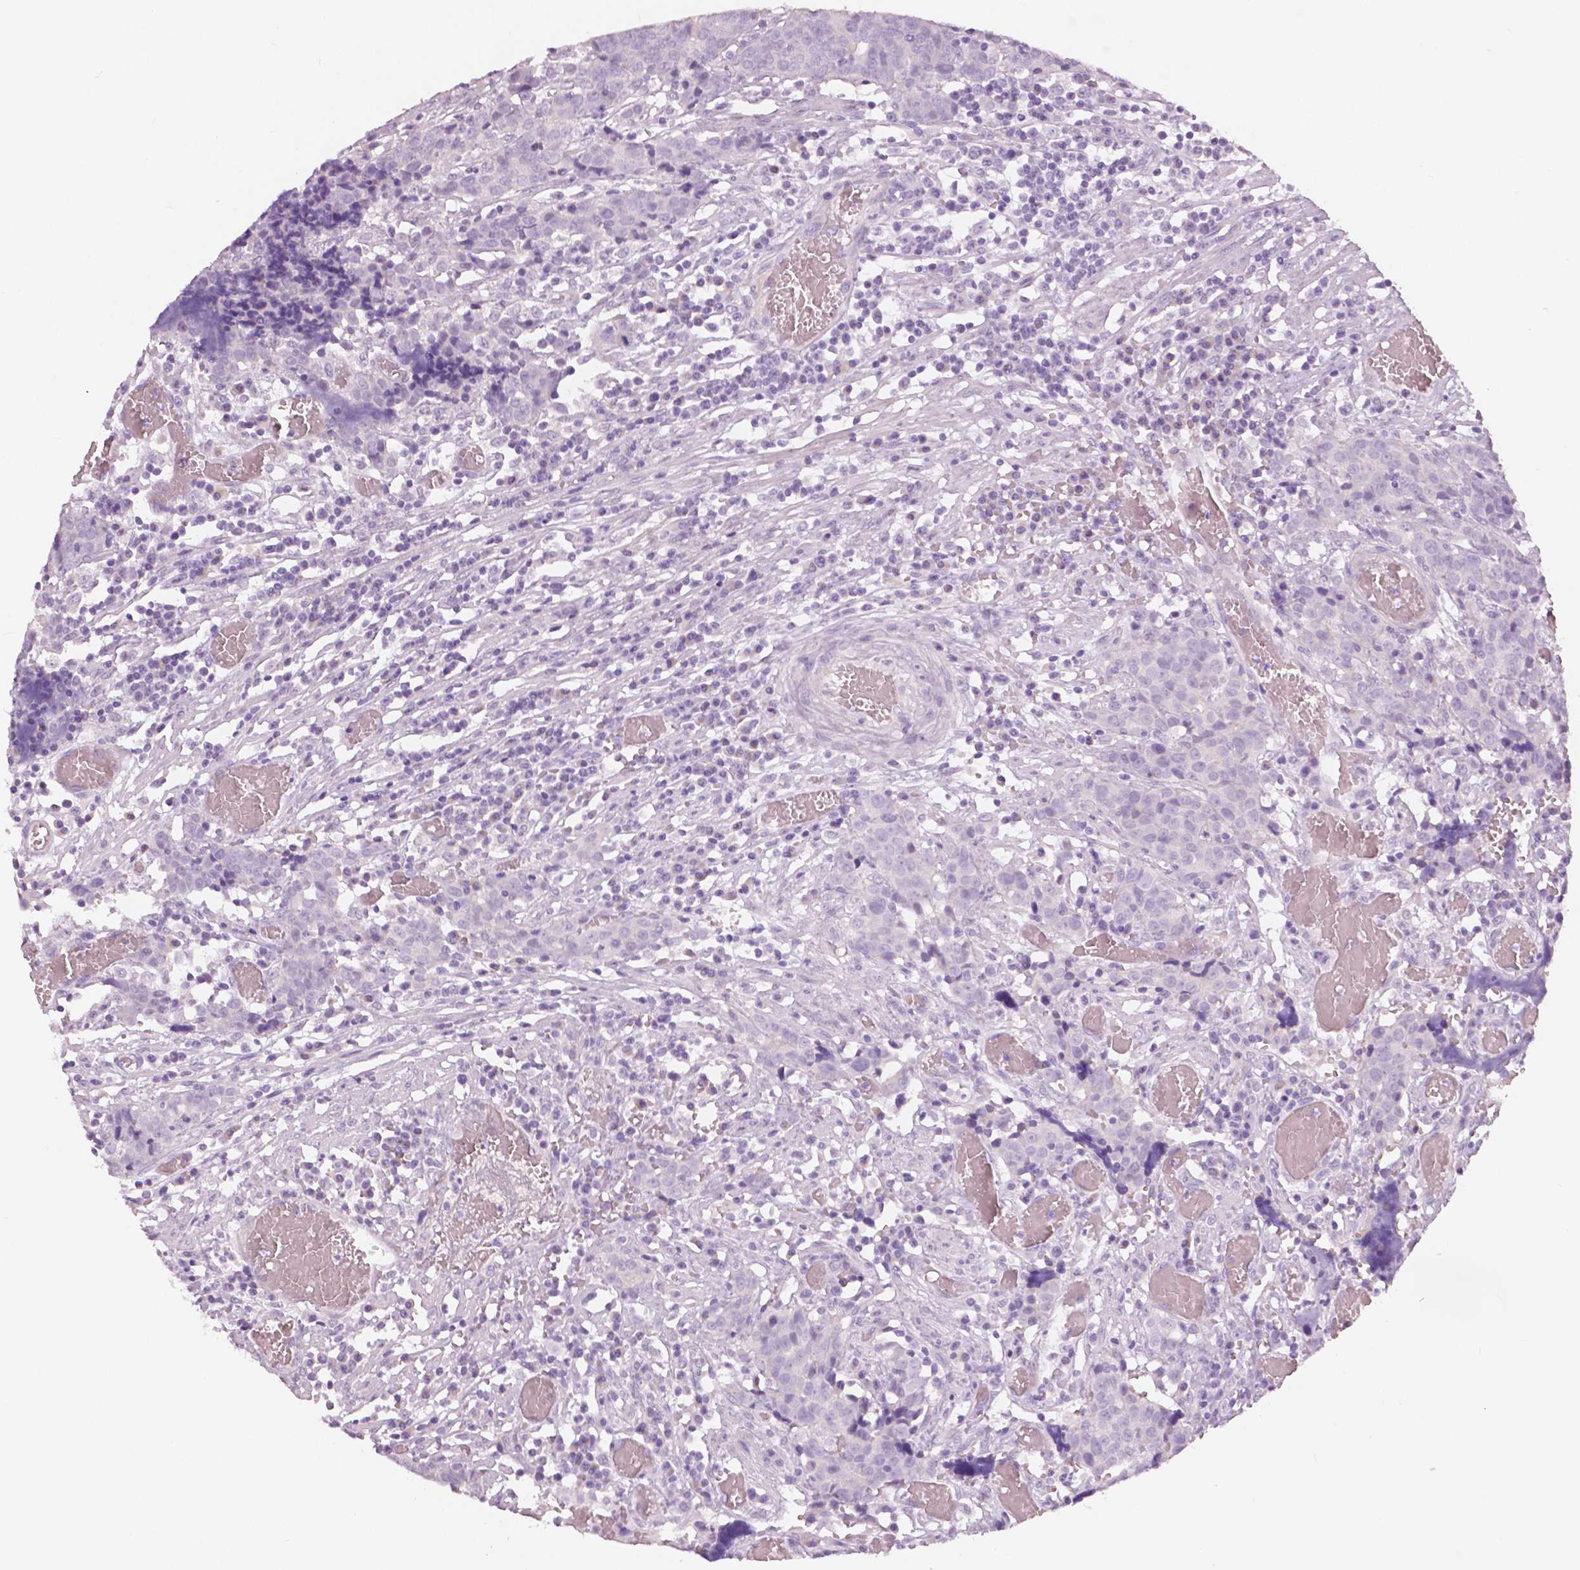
{"staining": {"intensity": "negative", "quantity": "none", "location": "none"}, "tissue": "prostate cancer", "cell_type": "Tumor cells", "image_type": "cancer", "snomed": [{"axis": "morphology", "description": "Adenocarcinoma, High grade"}, {"axis": "topography", "description": "Prostate and seminal vesicle, NOS"}], "caption": "Immunohistochemical staining of prostate cancer demonstrates no significant expression in tumor cells. (IHC, brightfield microscopy, high magnification).", "gene": "A4GNT", "patient": {"sex": "male", "age": 60}}